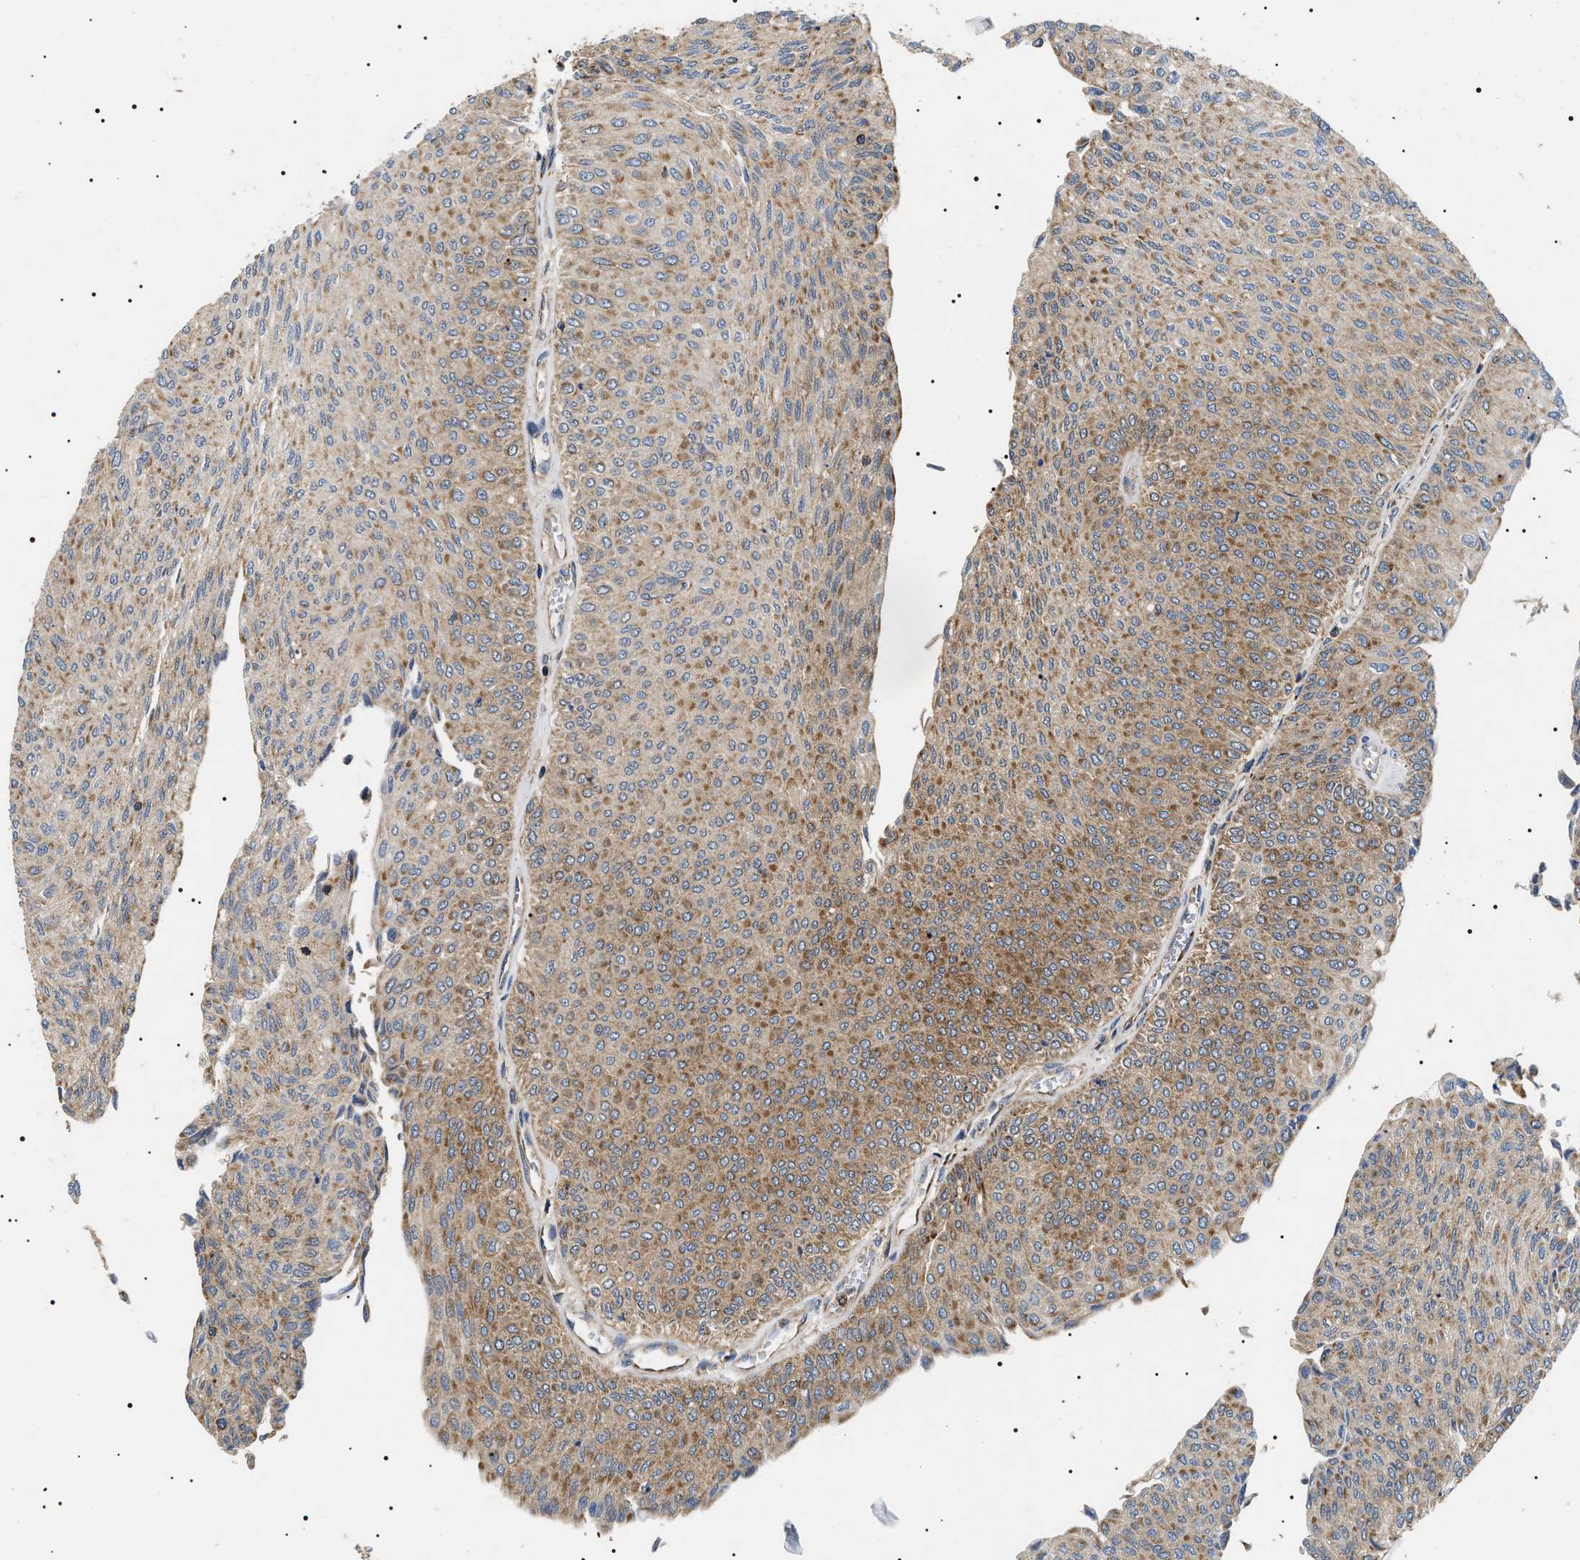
{"staining": {"intensity": "moderate", "quantity": ">75%", "location": "cytoplasmic/membranous"}, "tissue": "urothelial cancer", "cell_type": "Tumor cells", "image_type": "cancer", "snomed": [{"axis": "morphology", "description": "Urothelial carcinoma, Low grade"}, {"axis": "topography", "description": "Urinary bladder"}], "caption": "Protein analysis of urothelial cancer tissue shows moderate cytoplasmic/membranous positivity in approximately >75% of tumor cells.", "gene": "OXSM", "patient": {"sex": "male", "age": 78}}